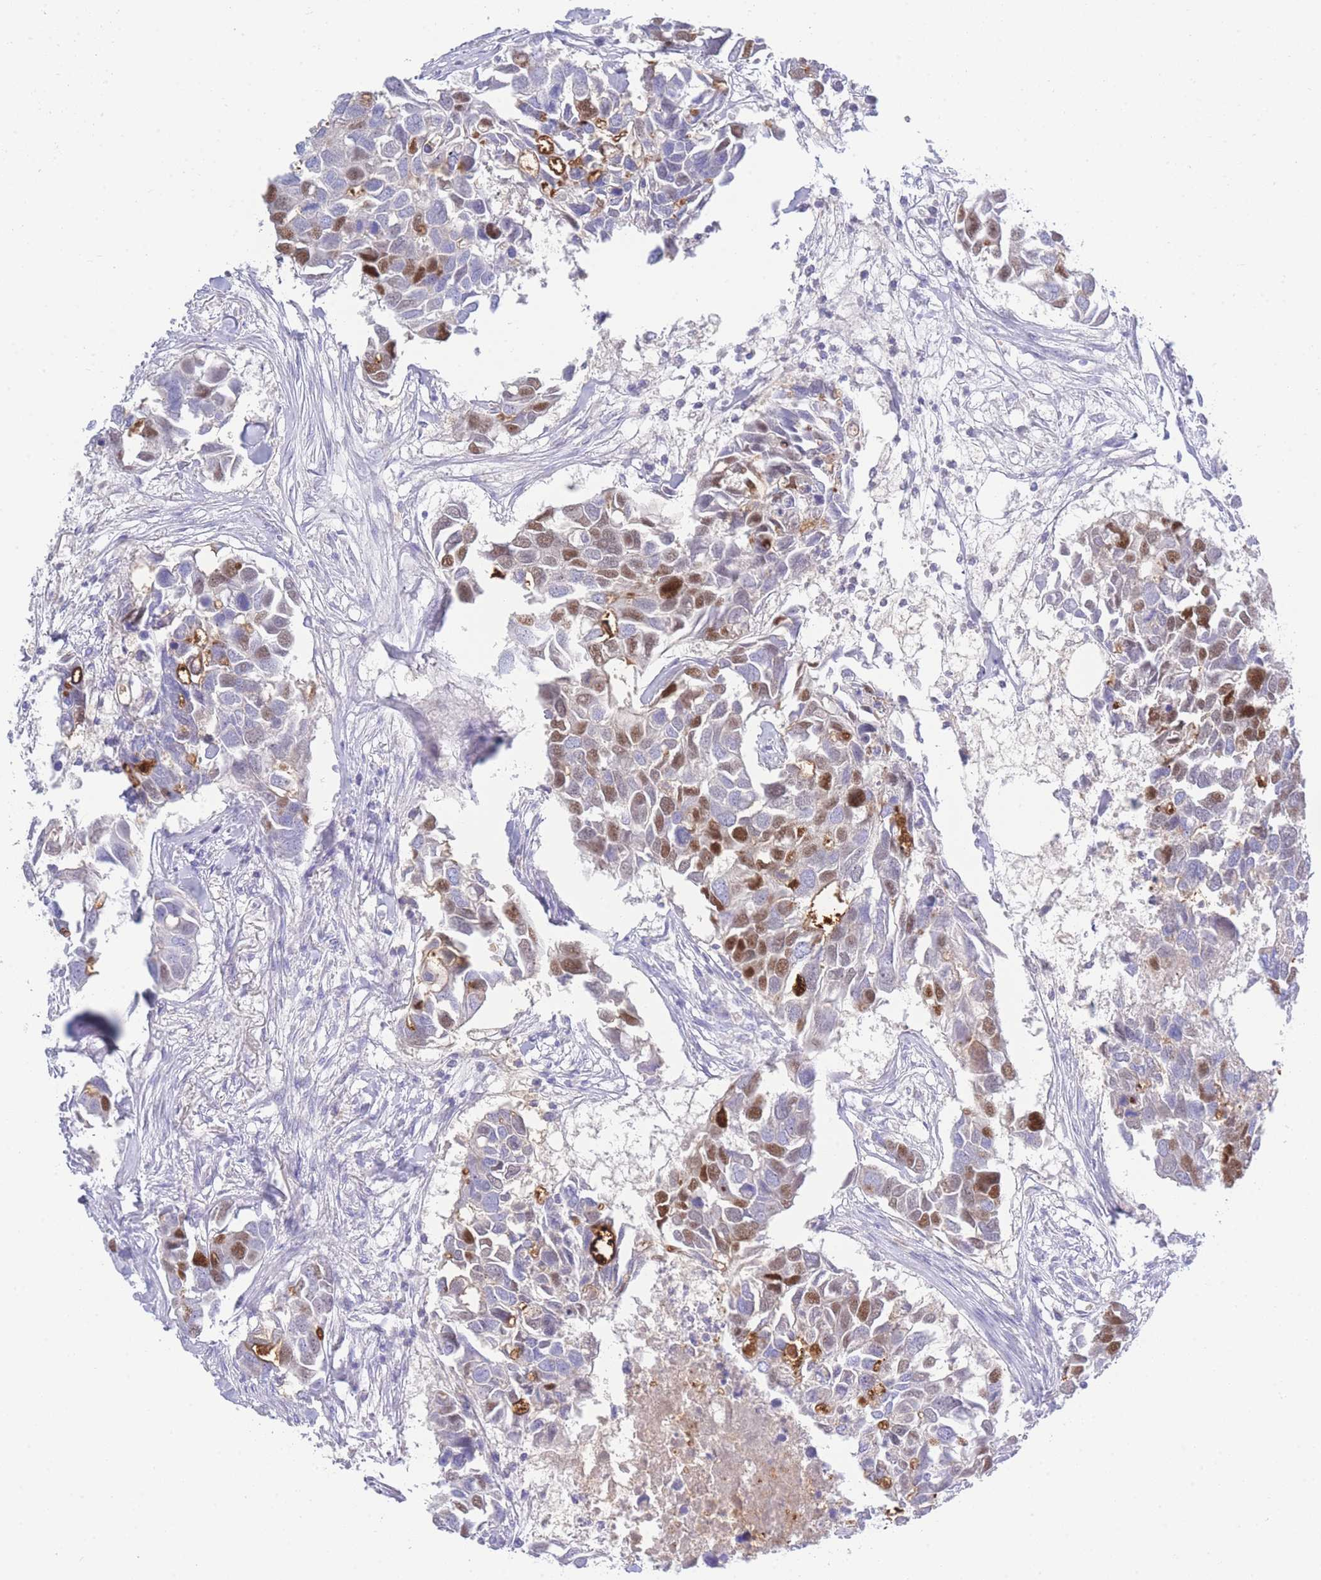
{"staining": {"intensity": "moderate", "quantity": "<25%", "location": "nuclear"}, "tissue": "breast cancer", "cell_type": "Tumor cells", "image_type": "cancer", "snomed": [{"axis": "morphology", "description": "Duct carcinoma"}, {"axis": "topography", "description": "Breast"}], "caption": "Immunohistochemistry (DAB (3,3'-diaminobenzidine)) staining of breast cancer (invasive ductal carcinoma) exhibits moderate nuclear protein positivity in about <25% of tumor cells.", "gene": "LRRC37A", "patient": {"sex": "female", "age": 83}}